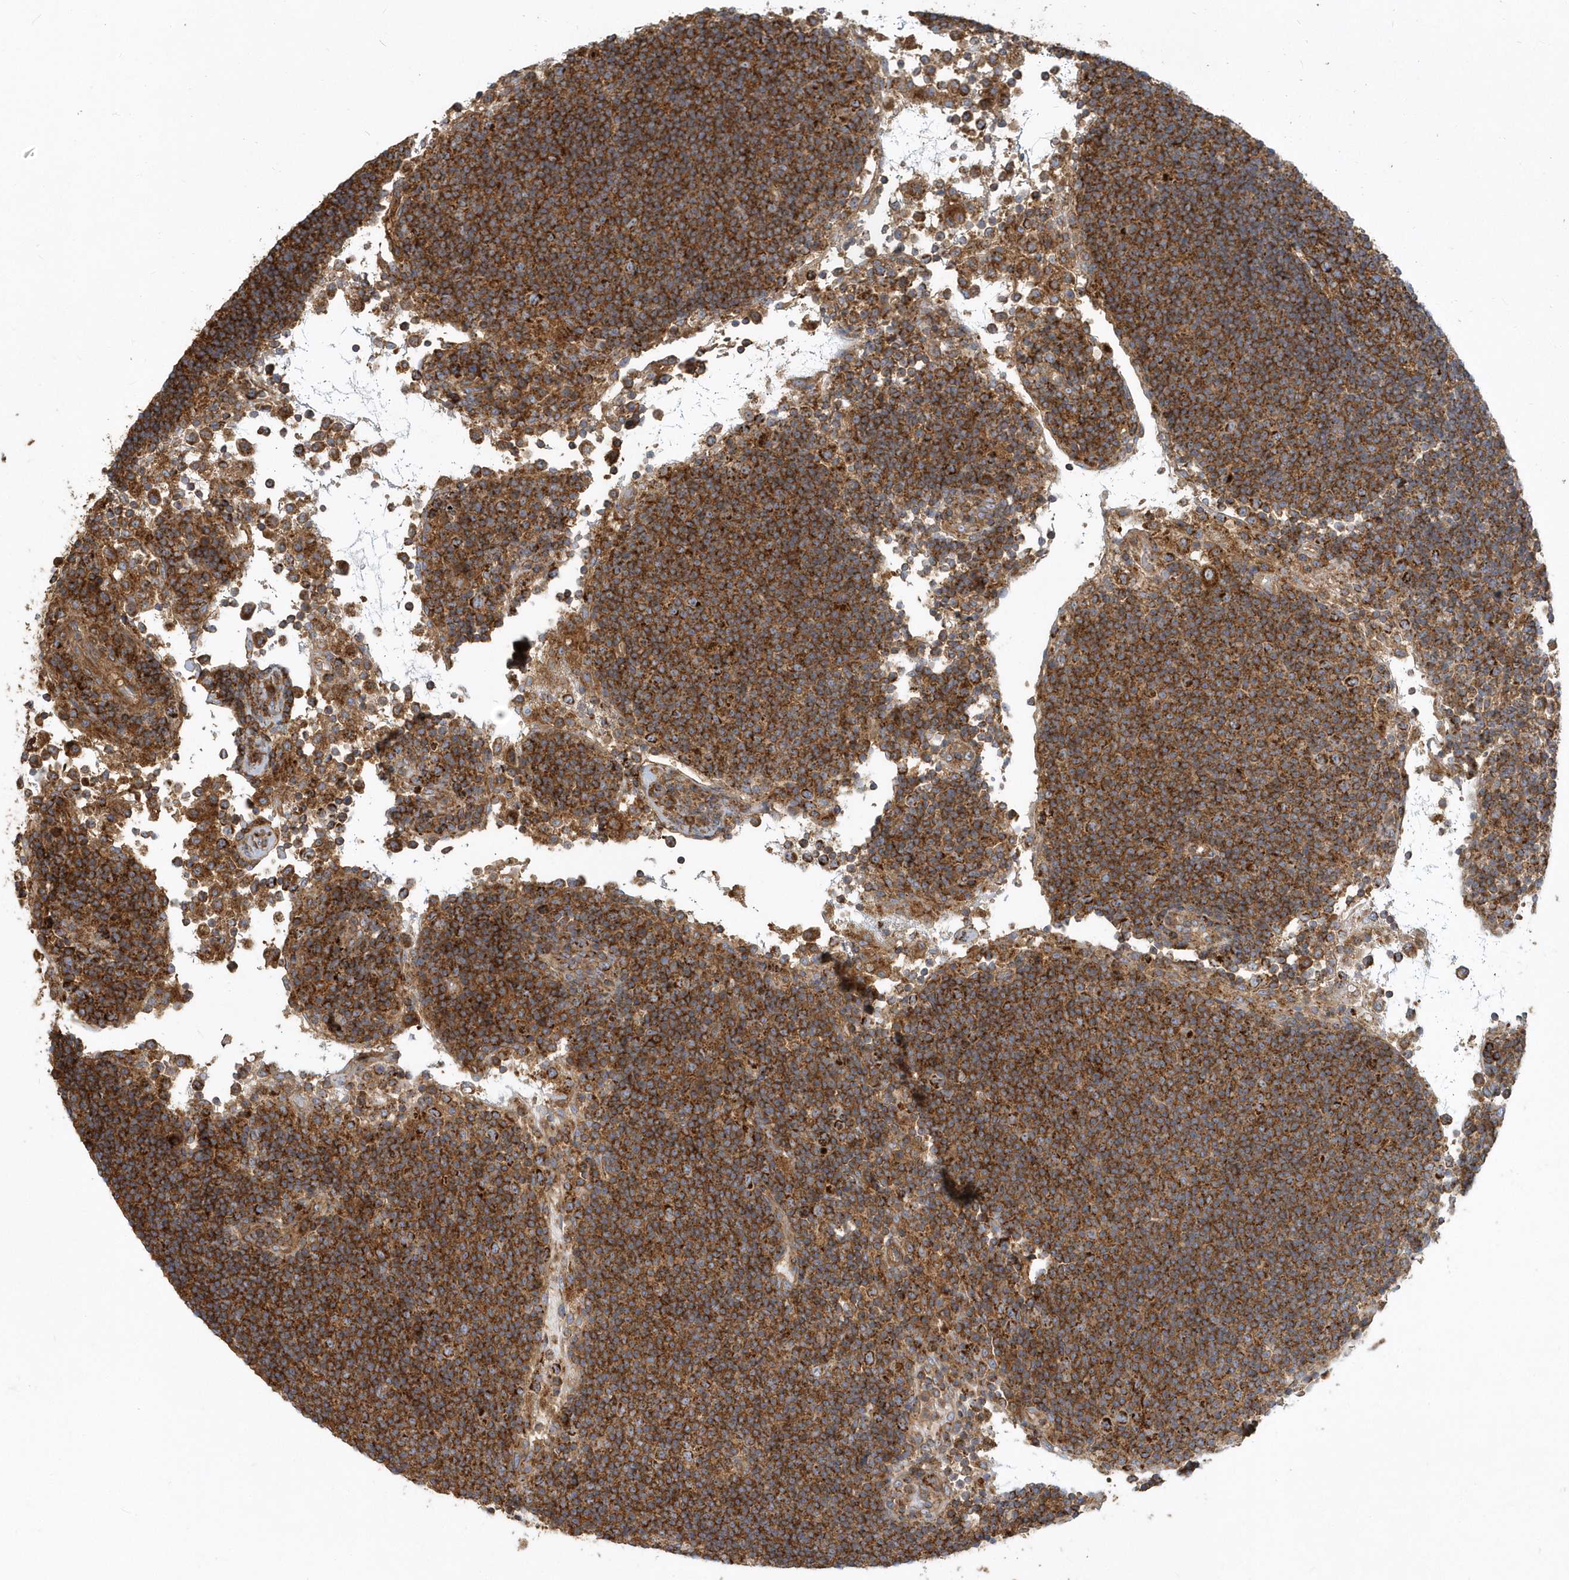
{"staining": {"intensity": "strong", "quantity": ">75%", "location": "cytoplasmic/membranous"}, "tissue": "lymph node", "cell_type": "Non-germinal center cells", "image_type": "normal", "snomed": [{"axis": "morphology", "description": "Normal tissue, NOS"}, {"axis": "topography", "description": "Lymph node"}], "caption": "Lymph node stained for a protein reveals strong cytoplasmic/membranous positivity in non-germinal center cells.", "gene": "TRAIP", "patient": {"sex": "female", "age": 53}}